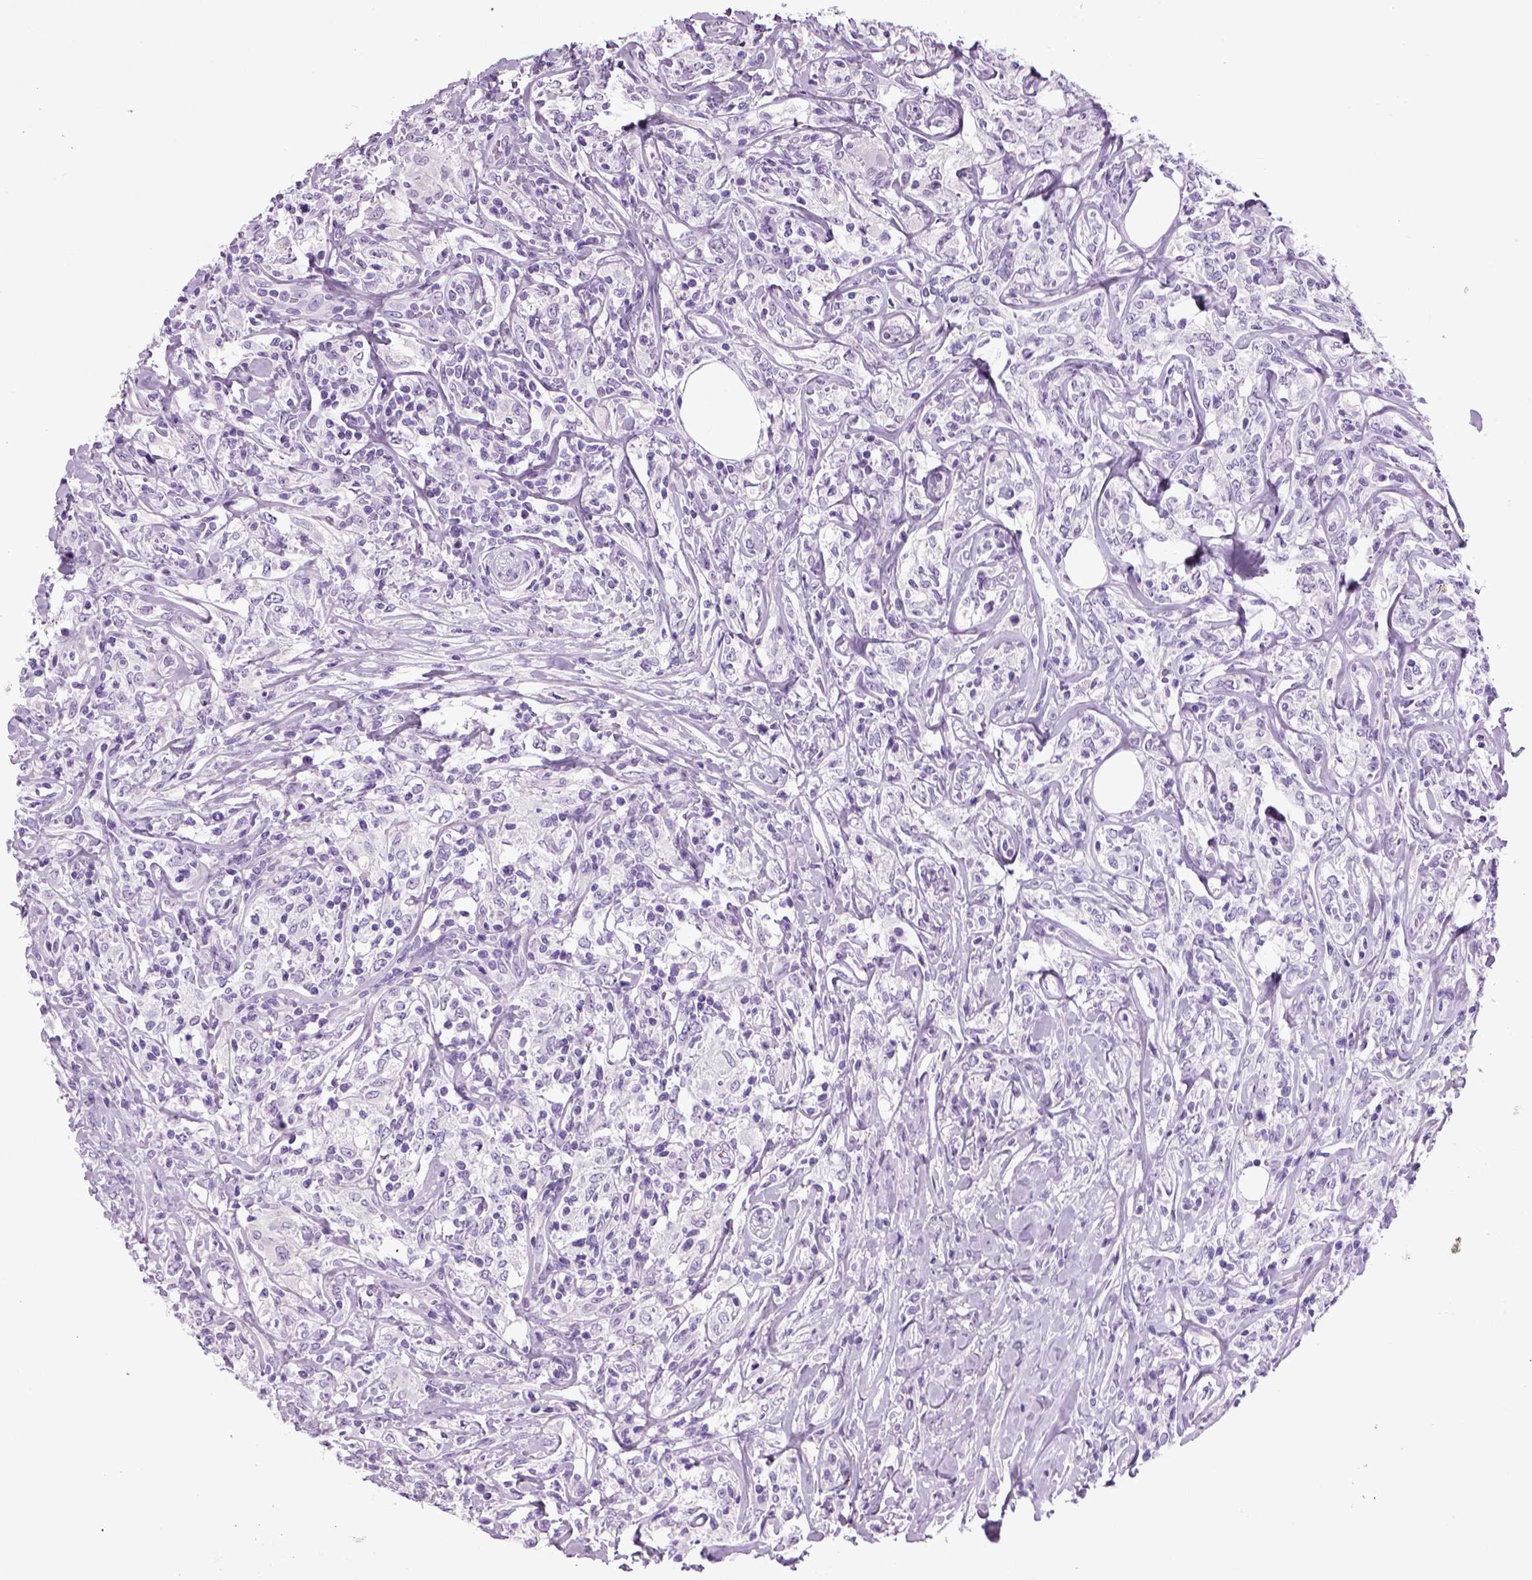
{"staining": {"intensity": "negative", "quantity": "none", "location": "none"}, "tissue": "lymphoma", "cell_type": "Tumor cells", "image_type": "cancer", "snomed": [{"axis": "morphology", "description": "Malignant lymphoma, non-Hodgkin's type, High grade"}, {"axis": "topography", "description": "Lymph node"}], "caption": "This micrograph is of malignant lymphoma, non-Hodgkin's type (high-grade) stained with immunohistochemistry (IHC) to label a protein in brown with the nuclei are counter-stained blue. There is no expression in tumor cells.", "gene": "HMCN2", "patient": {"sex": "female", "age": 84}}